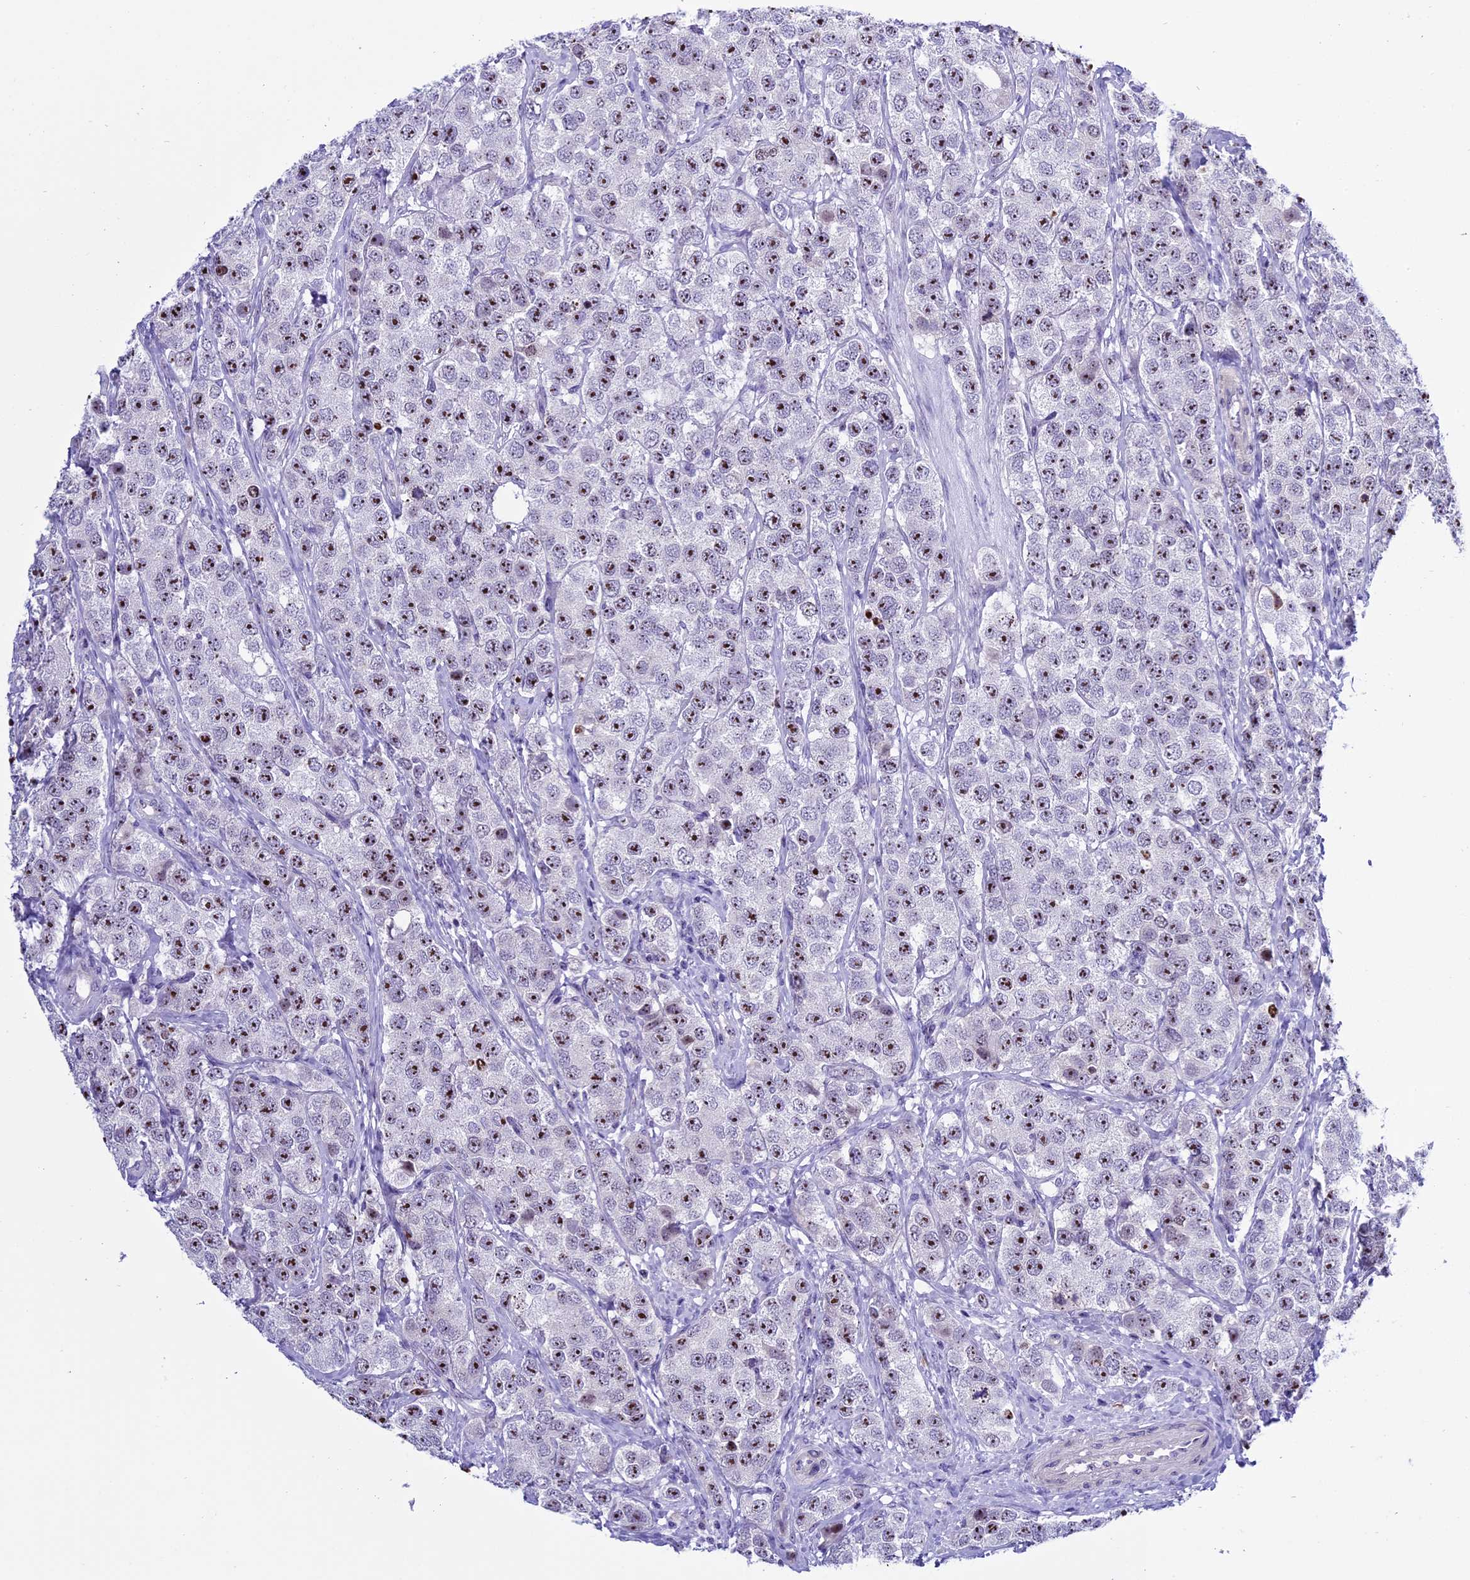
{"staining": {"intensity": "moderate", "quantity": ">75%", "location": "nuclear"}, "tissue": "testis cancer", "cell_type": "Tumor cells", "image_type": "cancer", "snomed": [{"axis": "morphology", "description": "Seminoma, NOS"}, {"axis": "topography", "description": "Testis"}], "caption": "Tumor cells reveal moderate nuclear staining in about >75% of cells in seminoma (testis).", "gene": "TBL3", "patient": {"sex": "male", "age": 28}}